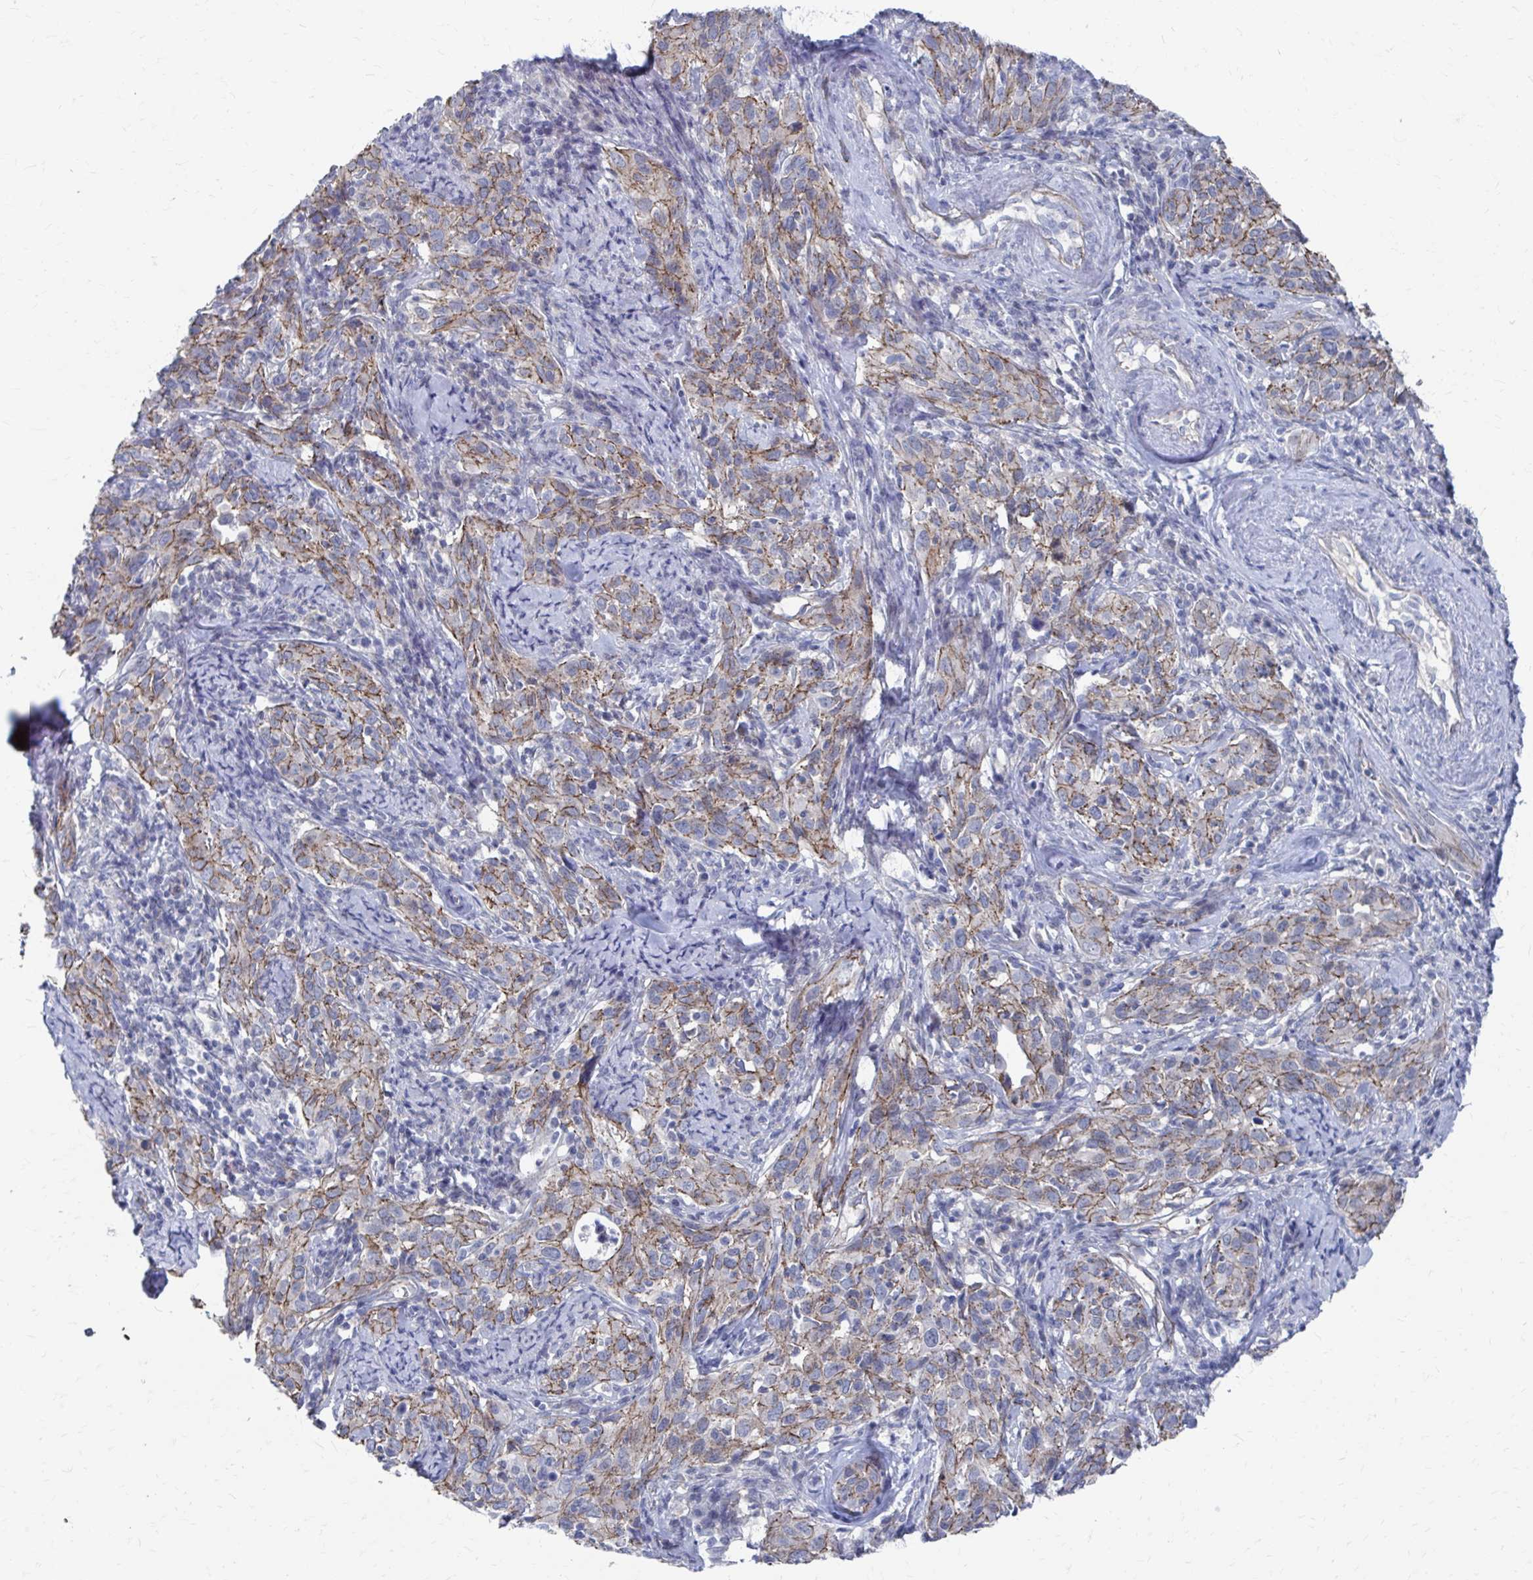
{"staining": {"intensity": "moderate", "quantity": ">75%", "location": "cytoplasmic/membranous"}, "tissue": "cervical cancer", "cell_type": "Tumor cells", "image_type": "cancer", "snomed": [{"axis": "morphology", "description": "Normal tissue, NOS"}, {"axis": "morphology", "description": "Squamous cell carcinoma, NOS"}, {"axis": "topography", "description": "Cervix"}], "caption": "Immunohistochemical staining of cervical cancer shows moderate cytoplasmic/membranous protein expression in approximately >75% of tumor cells.", "gene": "PLEKHG7", "patient": {"sex": "female", "age": 51}}